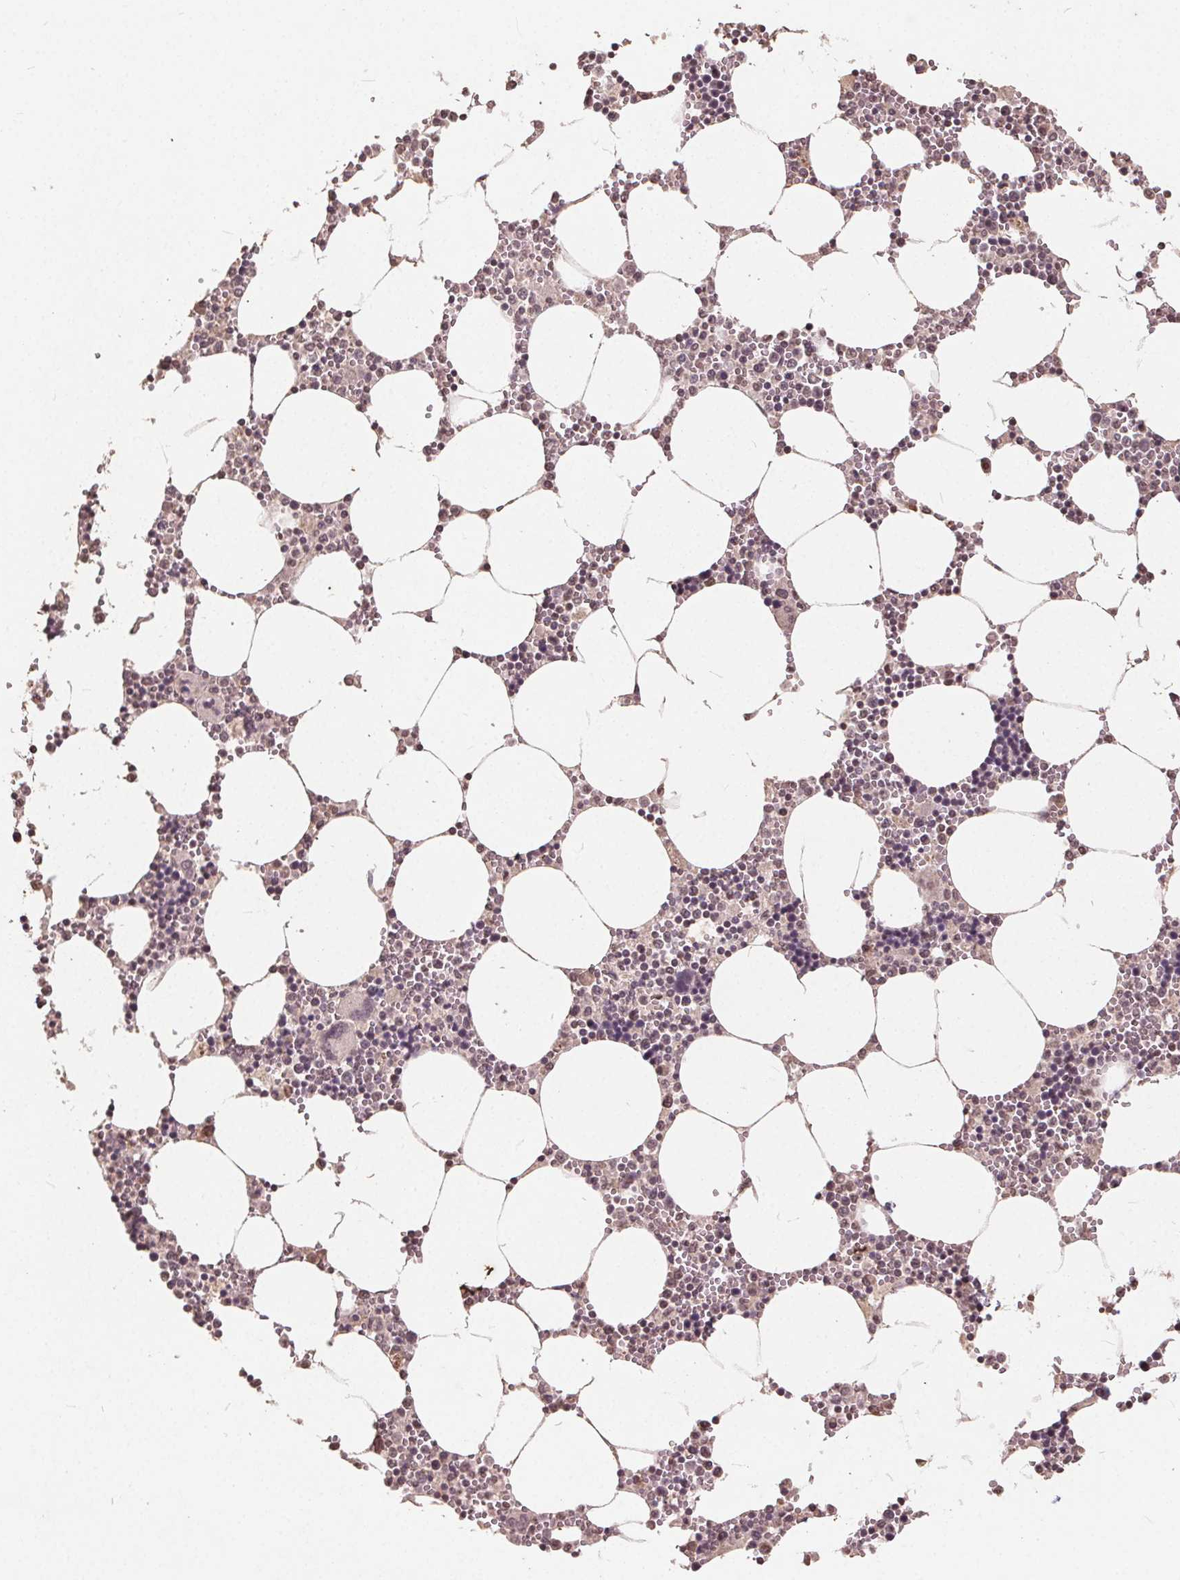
{"staining": {"intensity": "weak", "quantity": "25%-75%", "location": "nuclear"}, "tissue": "bone marrow", "cell_type": "Hematopoietic cells", "image_type": "normal", "snomed": [{"axis": "morphology", "description": "Normal tissue, NOS"}, {"axis": "topography", "description": "Bone marrow"}], "caption": "The image shows a brown stain indicating the presence of a protein in the nuclear of hematopoietic cells in bone marrow.", "gene": "DNMT3B", "patient": {"sex": "male", "age": 54}}